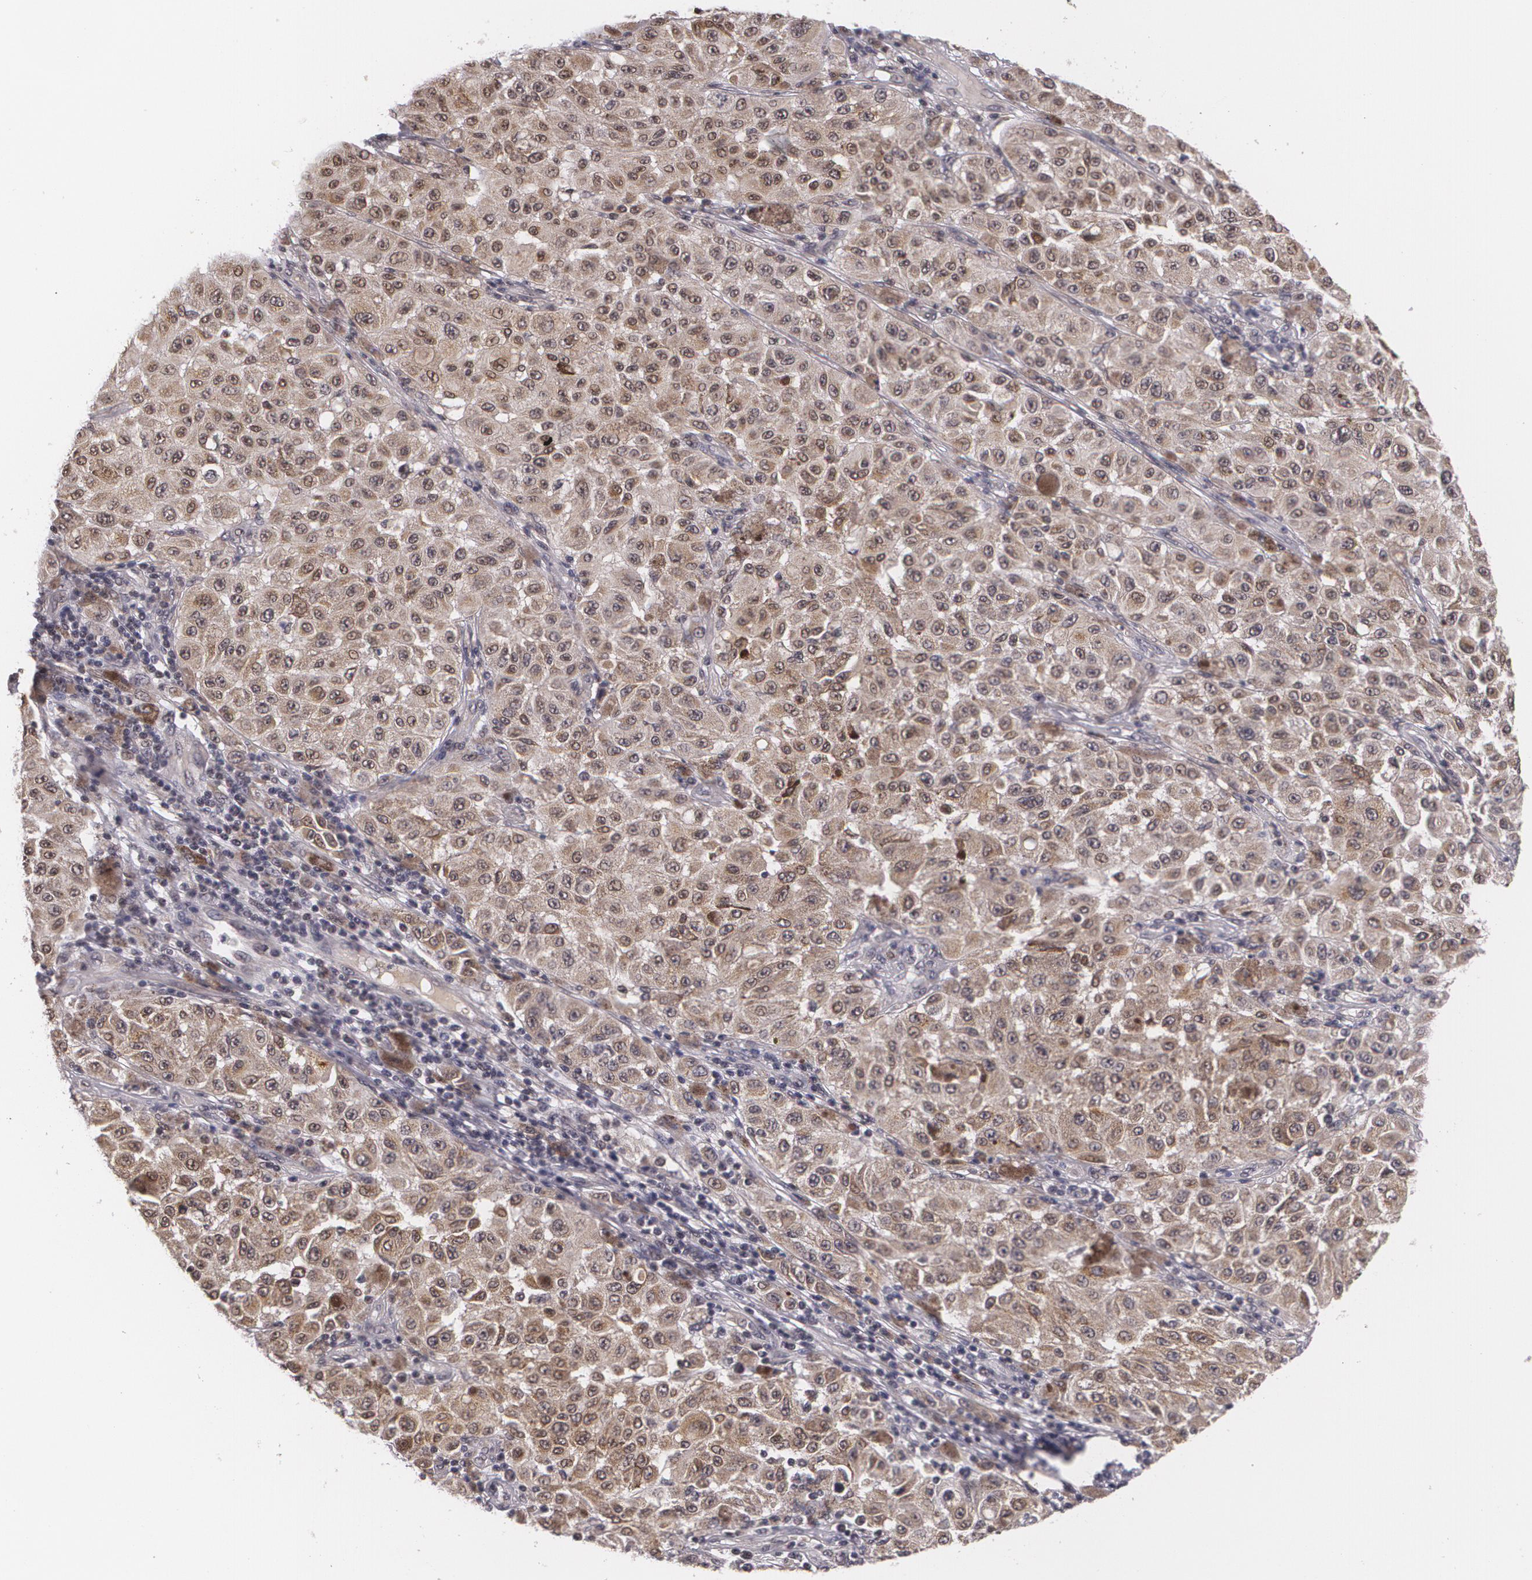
{"staining": {"intensity": "moderate", "quantity": "25%-75%", "location": "cytoplasmic/membranous,nuclear"}, "tissue": "melanoma", "cell_type": "Tumor cells", "image_type": "cancer", "snomed": [{"axis": "morphology", "description": "Malignant melanoma, NOS"}, {"axis": "topography", "description": "Skin"}], "caption": "This photomicrograph displays melanoma stained with immunohistochemistry to label a protein in brown. The cytoplasmic/membranous and nuclear of tumor cells show moderate positivity for the protein. Nuclei are counter-stained blue.", "gene": "ALX1", "patient": {"sex": "female", "age": 64}}